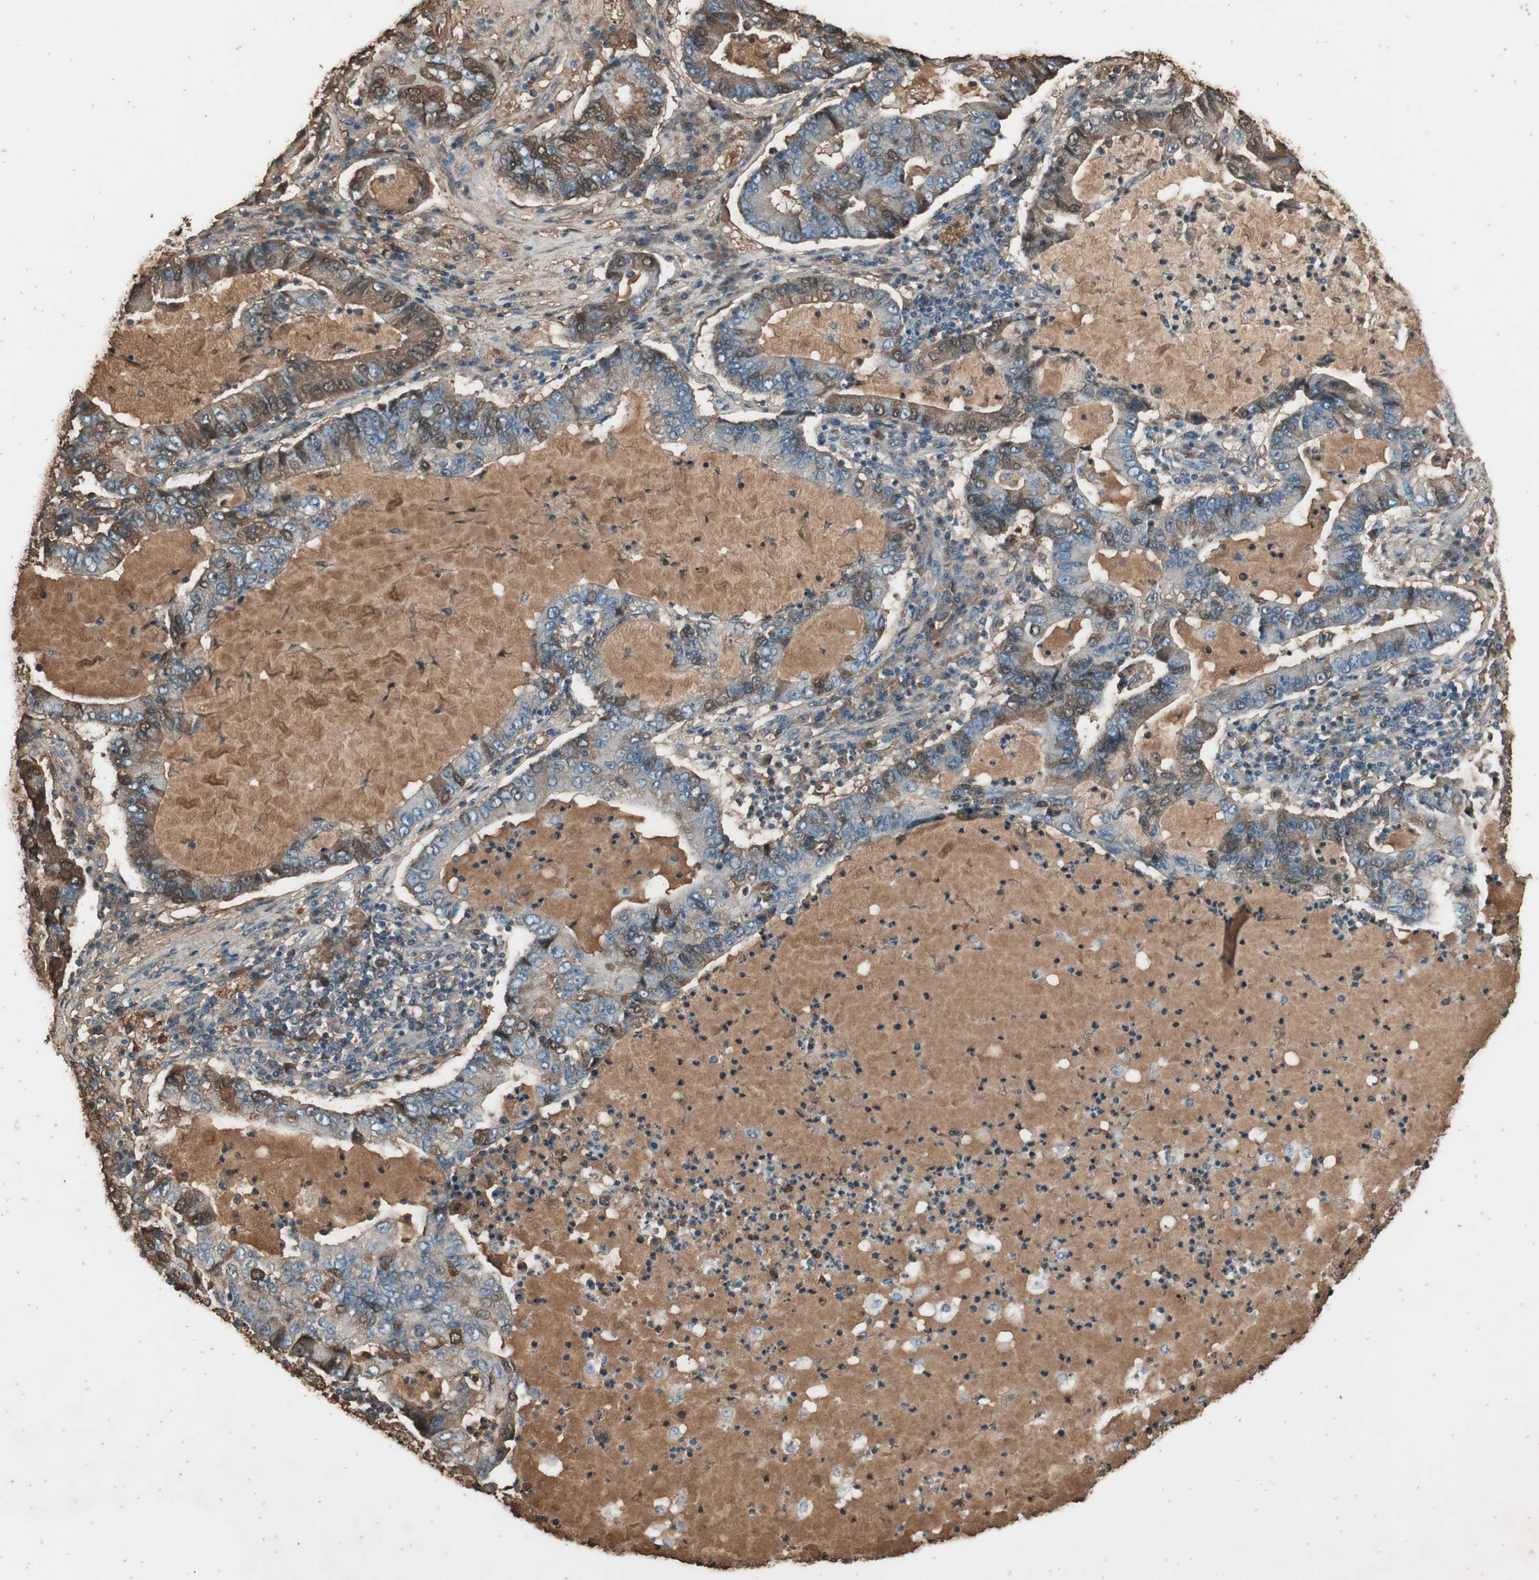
{"staining": {"intensity": "weak", "quantity": "25%-75%", "location": "cytoplasmic/membranous"}, "tissue": "lung cancer", "cell_type": "Tumor cells", "image_type": "cancer", "snomed": [{"axis": "morphology", "description": "Adenocarcinoma, NOS"}, {"axis": "topography", "description": "Lung"}], "caption": "Tumor cells reveal weak cytoplasmic/membranous staining in approximately 25%-75% of cells in lung adenocarcinoma. Nuclei are stained in blue.", "gene": "MMP14", "patient": {"sex": "female", "age": 51}}